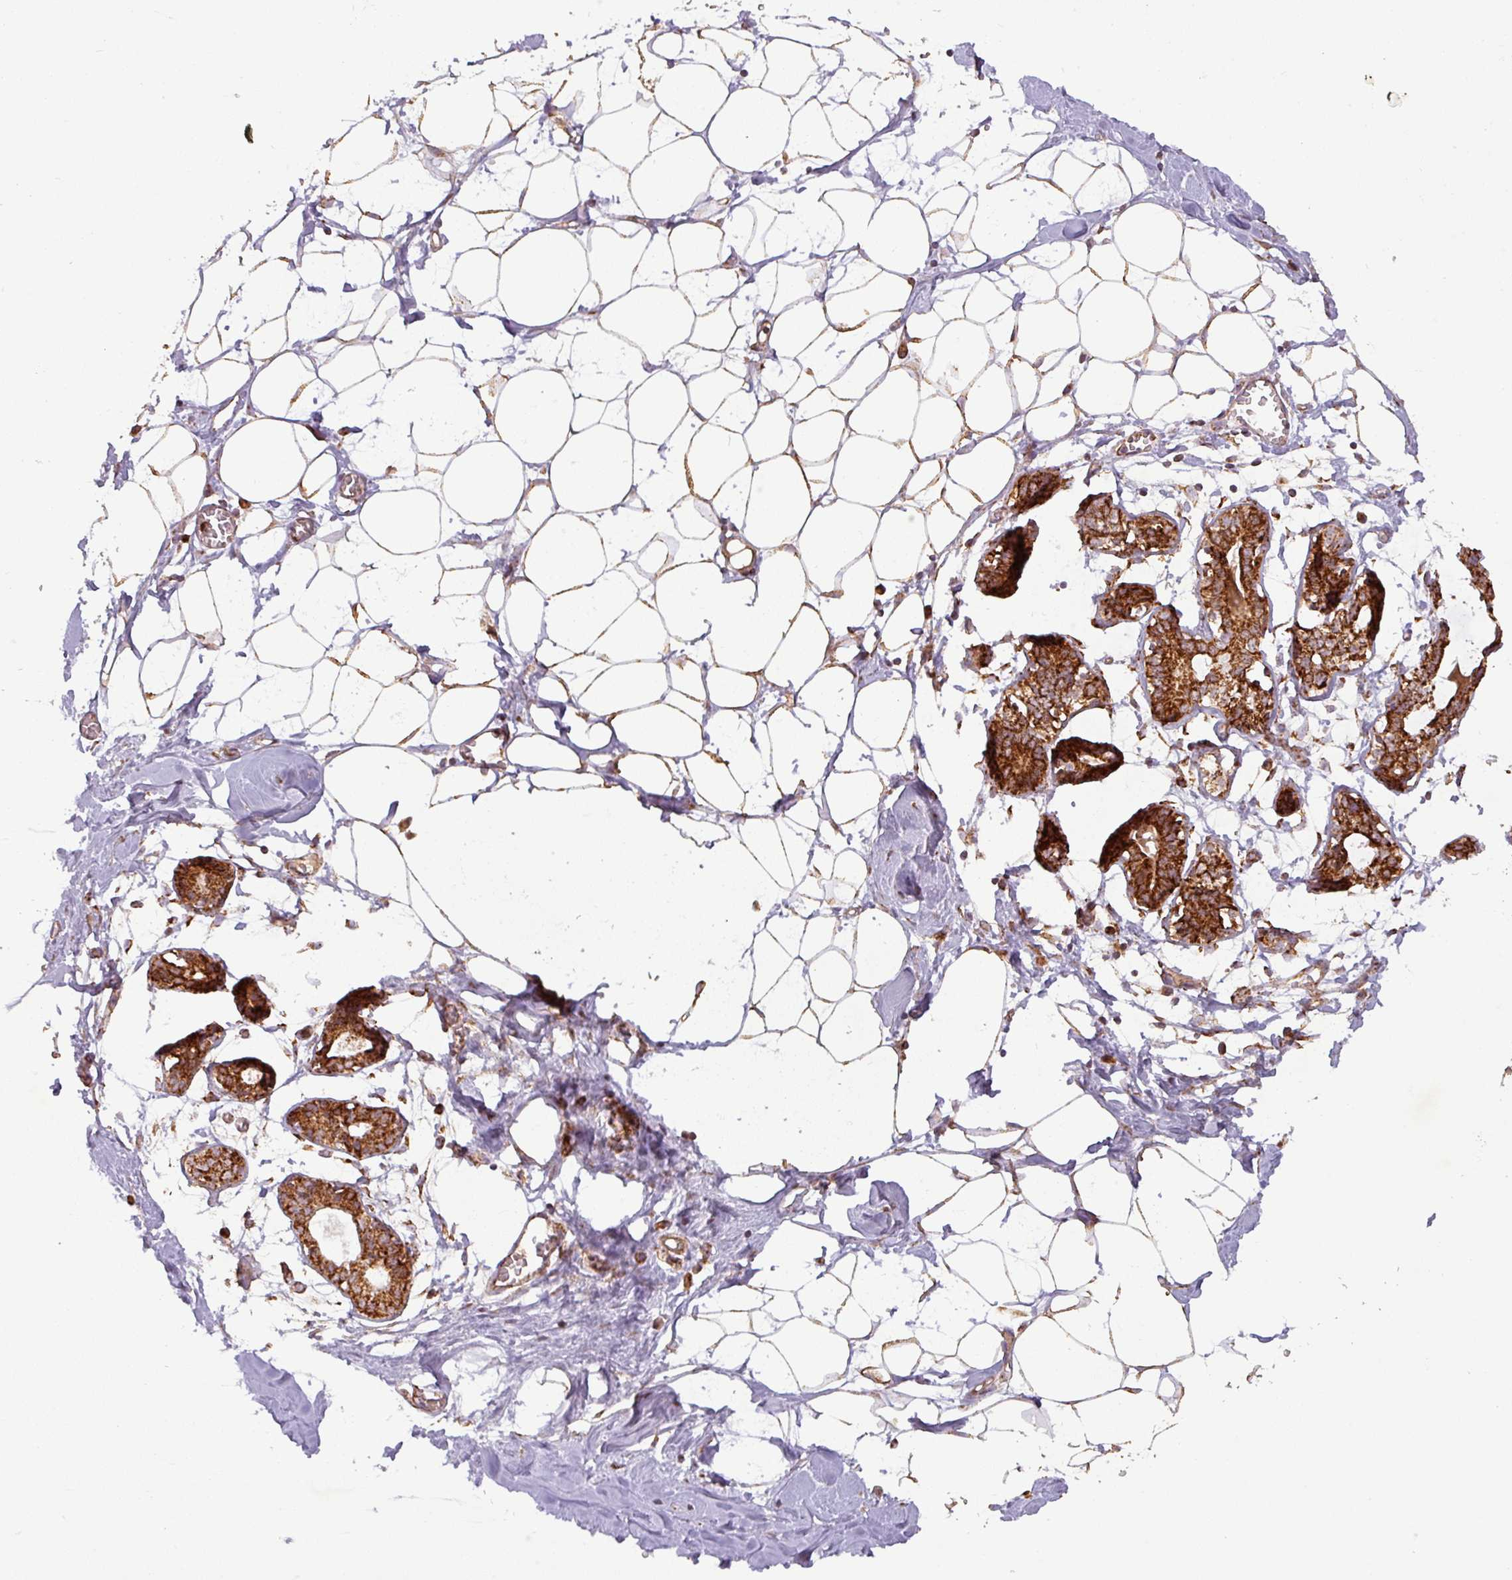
{"staining": {"intensity": "moderate", "quantity": "25%-75%", "location": "cytoplasmic/membranous"}, "tissue": "breast", "cell_type": "Adipocytes", "image_type": "normal", "snomed": [{"axis": "morphology", "description": "Normal tissue, NOS"}, {"axis": "topography", "description": "Breast"}], "caption": "Moderate cytoplasmic/membranous positivity is appreciated in about 25%-75% of adipocytes in benign breast.", "gene": "GPD2", "patient": {"sex": "female", "age": 27}}